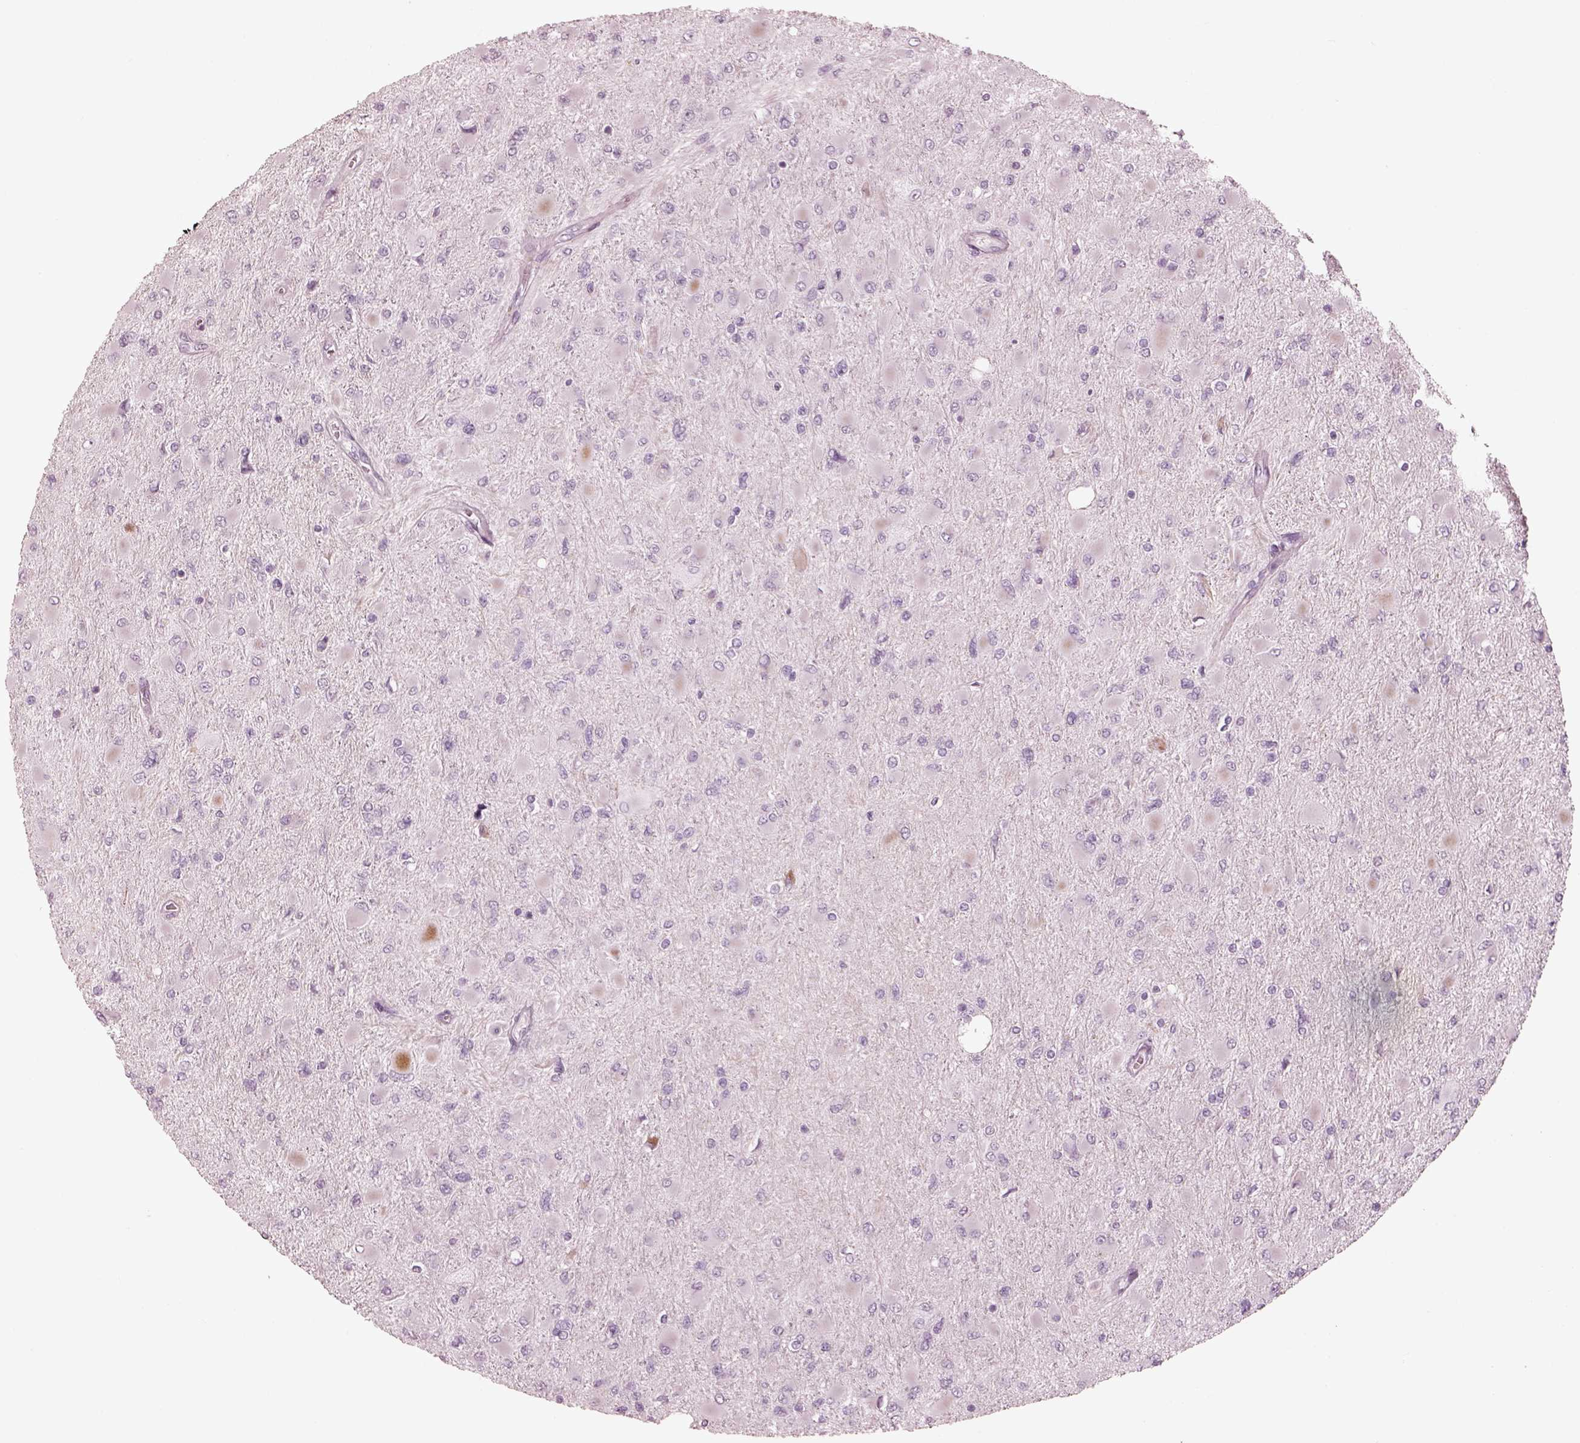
{"staining": {"intensity": "negative", "quantity": "none", "location": "none"}, "tissue": "glioma", "cell_type": "Tumor cells", "image_type": "cancer", "snomed": [{"axis": "morphology", "description": "Glioma, malignant, High grade"}, {"axis": "topography", "description": "Cerebral cortex"}], "caption": "IHC micrograph of human glioma stained for a protein (brown), which shows no staining in tumor cells.", "gene": "OPN4", "patient": {"sex": "female", "age": 36}}